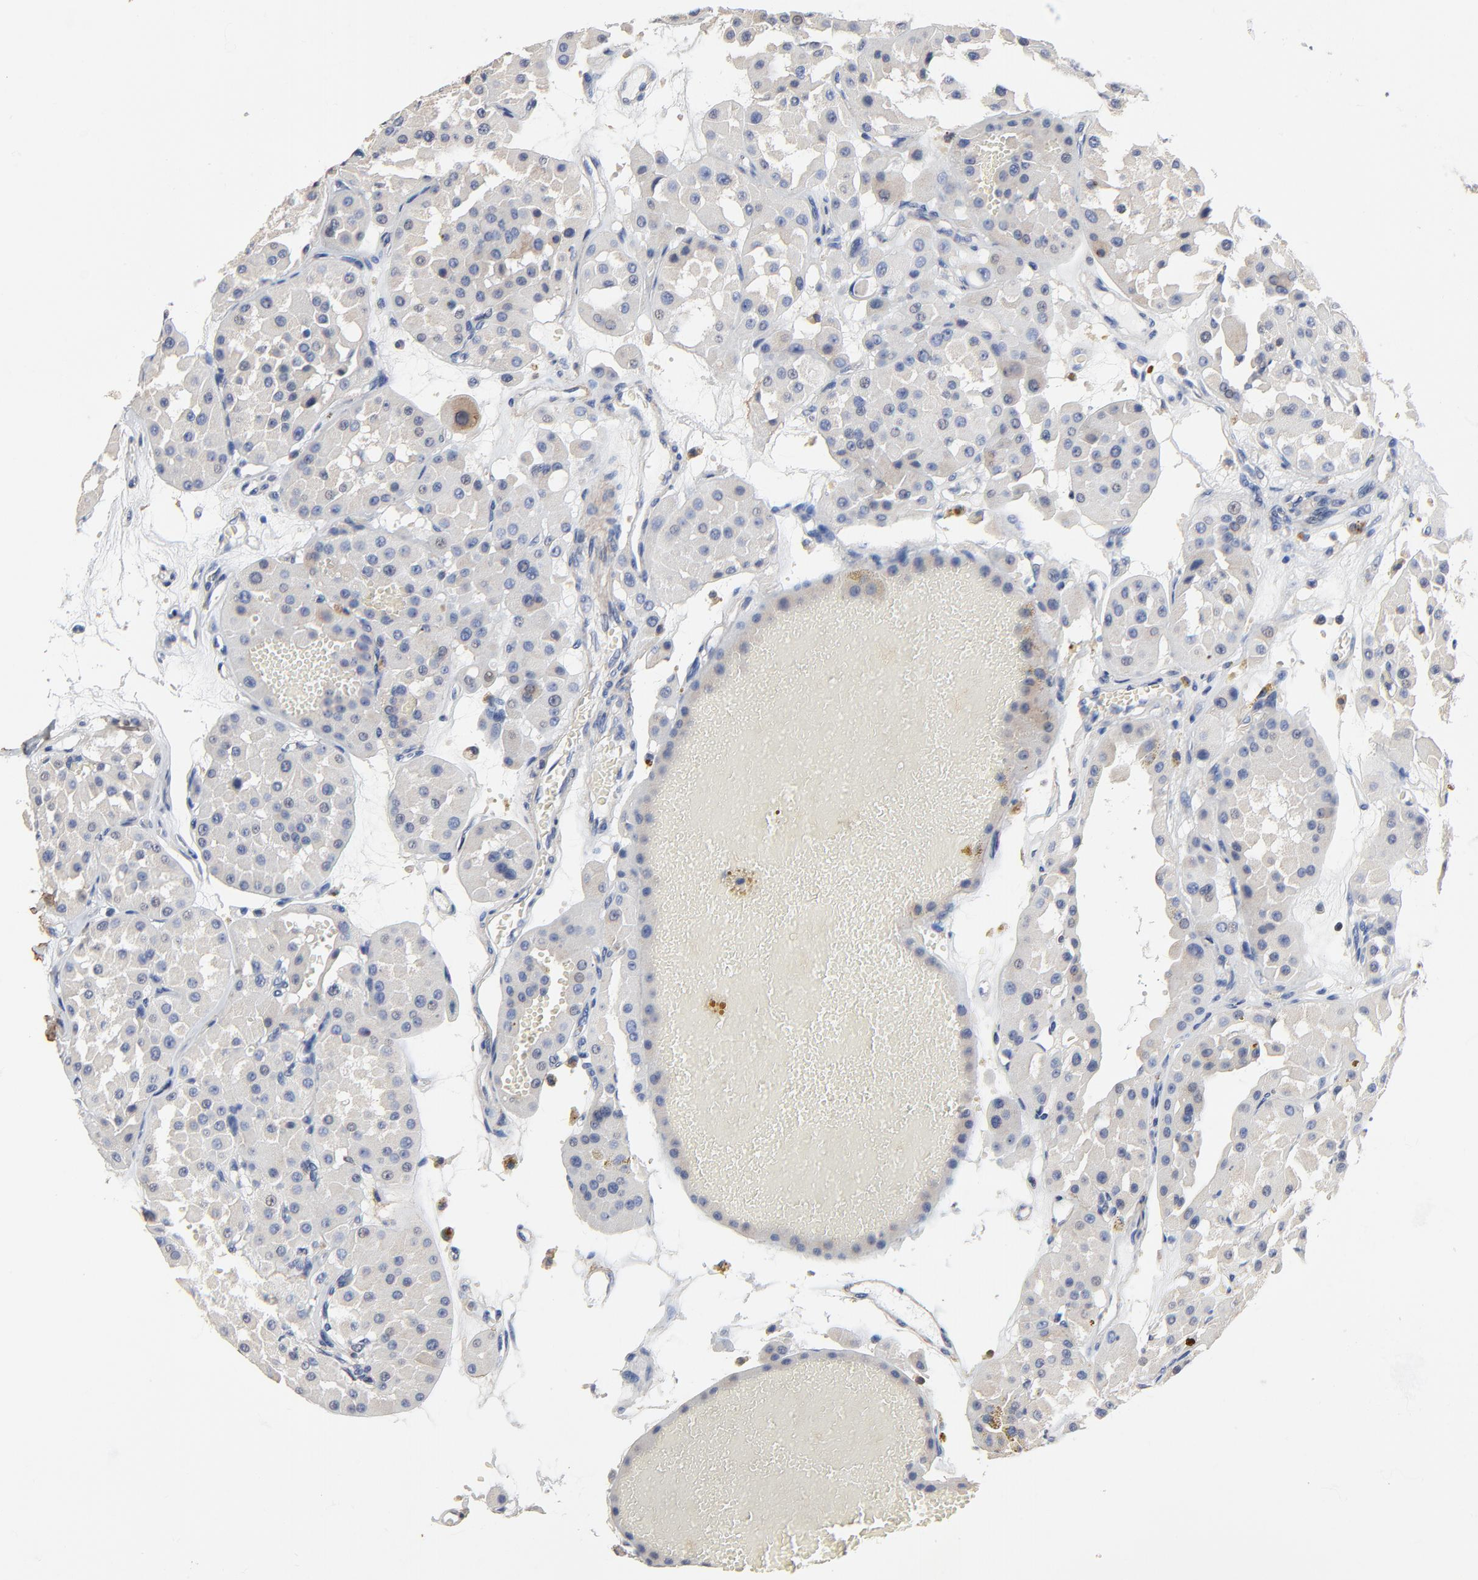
{"staining": {"intensity": "weak", "quantity": "<25%", "location": "cytoplasmic/membranous"}, "tissue": "renal cancer", "cell_type": "Tumor cells", "image_type": "cancer", "snomed": [{"axis": "morphology", "description": "Adenocarcinoma, uncertain malignant potential"}, {"axis": "topography", "description": "Kidney"}], "caption": "Image shows no protein expression in tumor cells of renal cancer (adenocarcinoma,  uncertain malignant potential) tissue.", "gene": "SKAP1", "patient": {"sex": "male", "age": 63}}